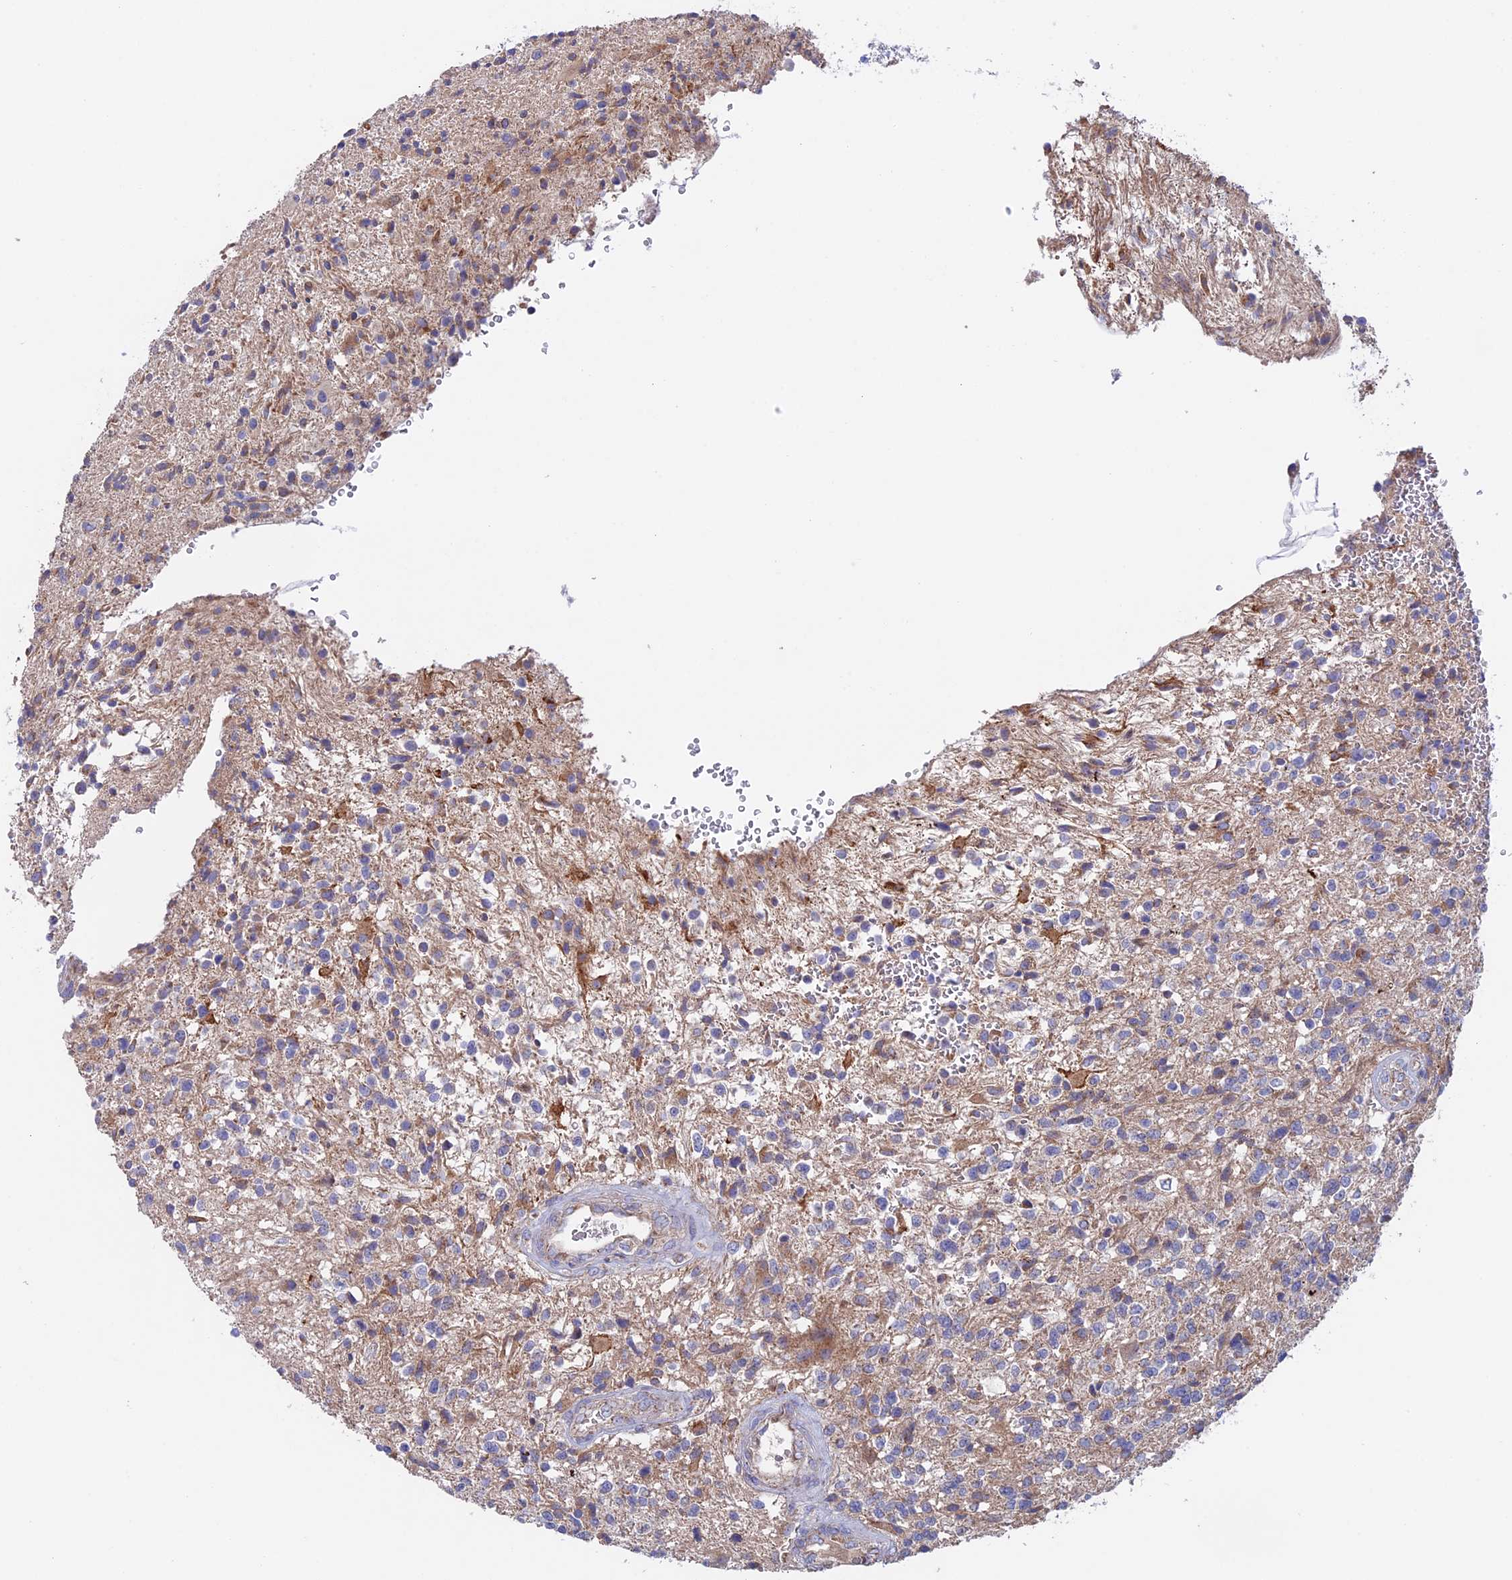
{"staining": {"intensity": "weak", "quantity": "25%-75%", "location": "cytoplasmic/membranous"}, "tissue": "glioma", "cell_type": "Tumor cells", "image_type": "cancer", "snomed": [{"axis": "morphology", "description": "Glioma, malignant, High grade"}, {"axis": "topography", "description": "Brain"}], "caption": "Brown immunohistochemical staining in glioma exhibits weak cytoplasmic/membranous staining in approximately 25%-75% of tumor cells.", "gene": "SLC15A5", "patient": {"sex": "male", "age": 56}}